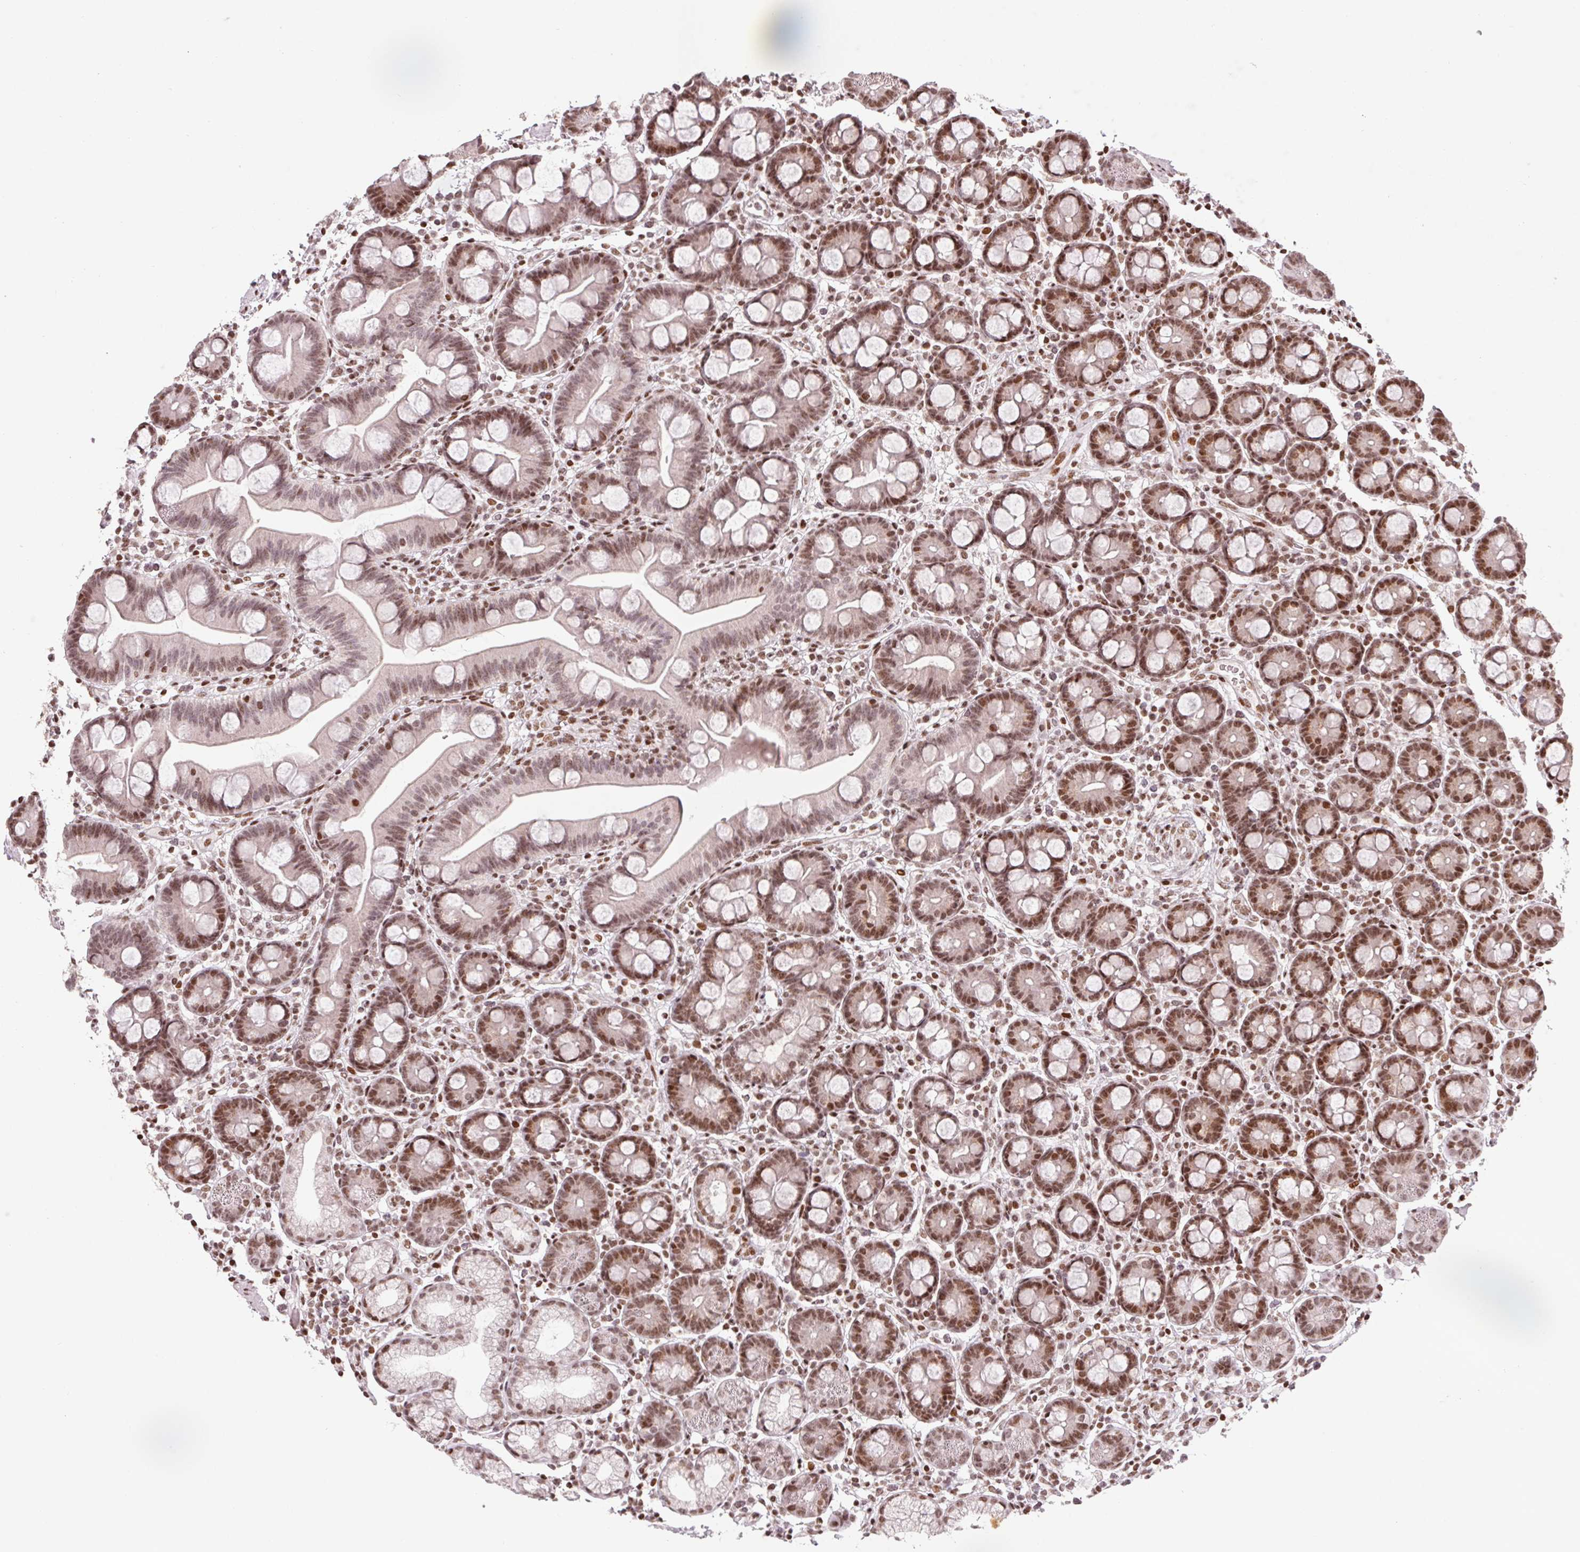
{"staining": {"intensity": "moderate", "quantity": ">75%", "location": "nuclear"}, "tissue": "duodenum", "cell_type": "Glandular cells", "image_type": "normal", "snomed": [{"axis": "morphology", "description": "Normal tissue, NOS"}, {"axis": "topography", "description": "Pancreas"}, {"axis": "topography", "description": "Duodenum"}], "caption": "A micrograph showing moderate nuclear staining in about >75% of glandular cells in benign duodenum, as visualized by brown immunohistochemical staining.", "gene": "KMT2A", "patient": {"sex": "male", "age": 59}}